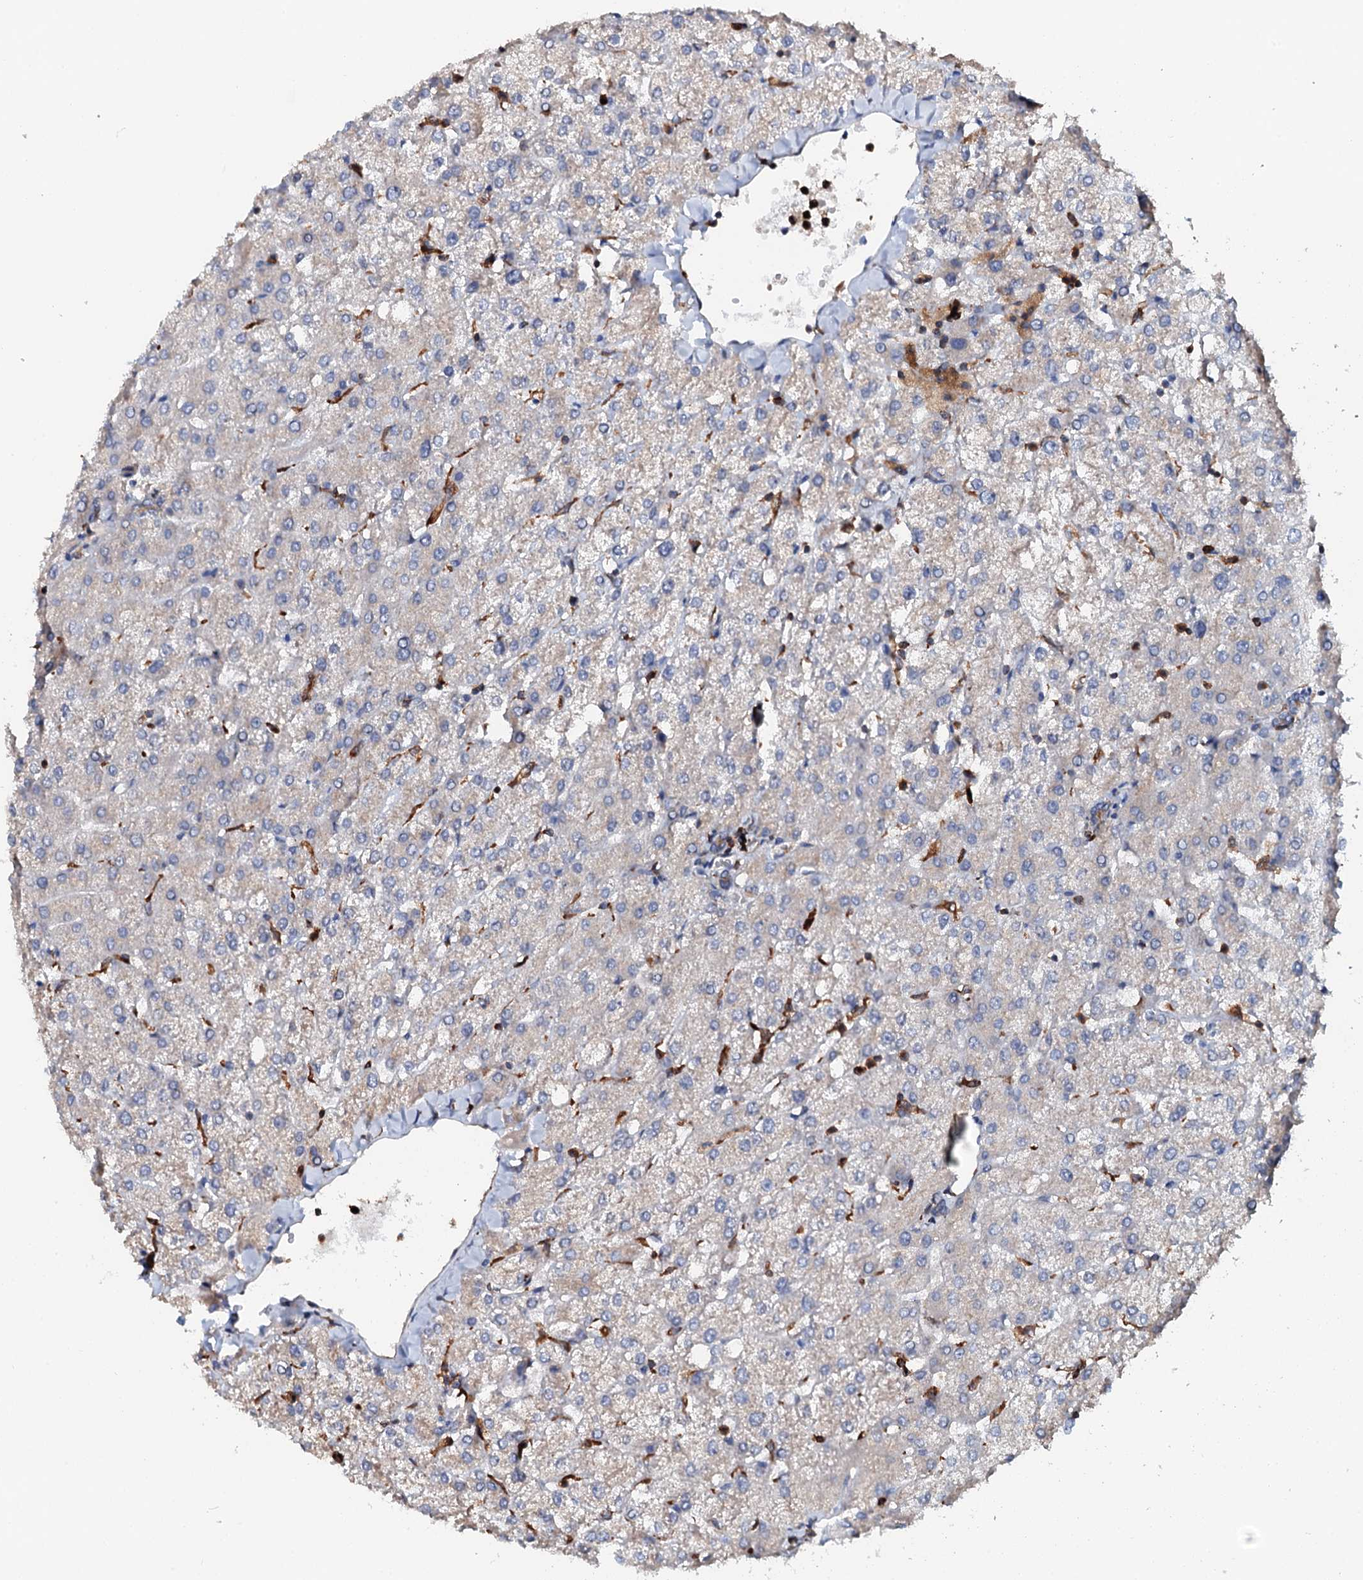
{"staining": {"intensity": "weak", "quantity": ">75%", "location": "cytoplasmic/membranous"}, "tissue": "liver", "cell_type": "Cholangiocytes", "image_type": "normal", "snomed": [{"axis": "morphology", "description": "Normal tissue, NOS"}, {"axis": "topography", "description": "Liver"}], "caption": "IHC staining of benign liver, which reveals low levels of weak cytoplasmic/membranous staining in approximately >75% of cholangiocytes indicating weak cytoplasmic/membranous protein positivity. The staining was performed using DAB (brown) for protein detection and nuclei were counterstained in hematoxylin (blue).", "gene": "VAMP8", "patient": {"sex": "female", "age": 54}}